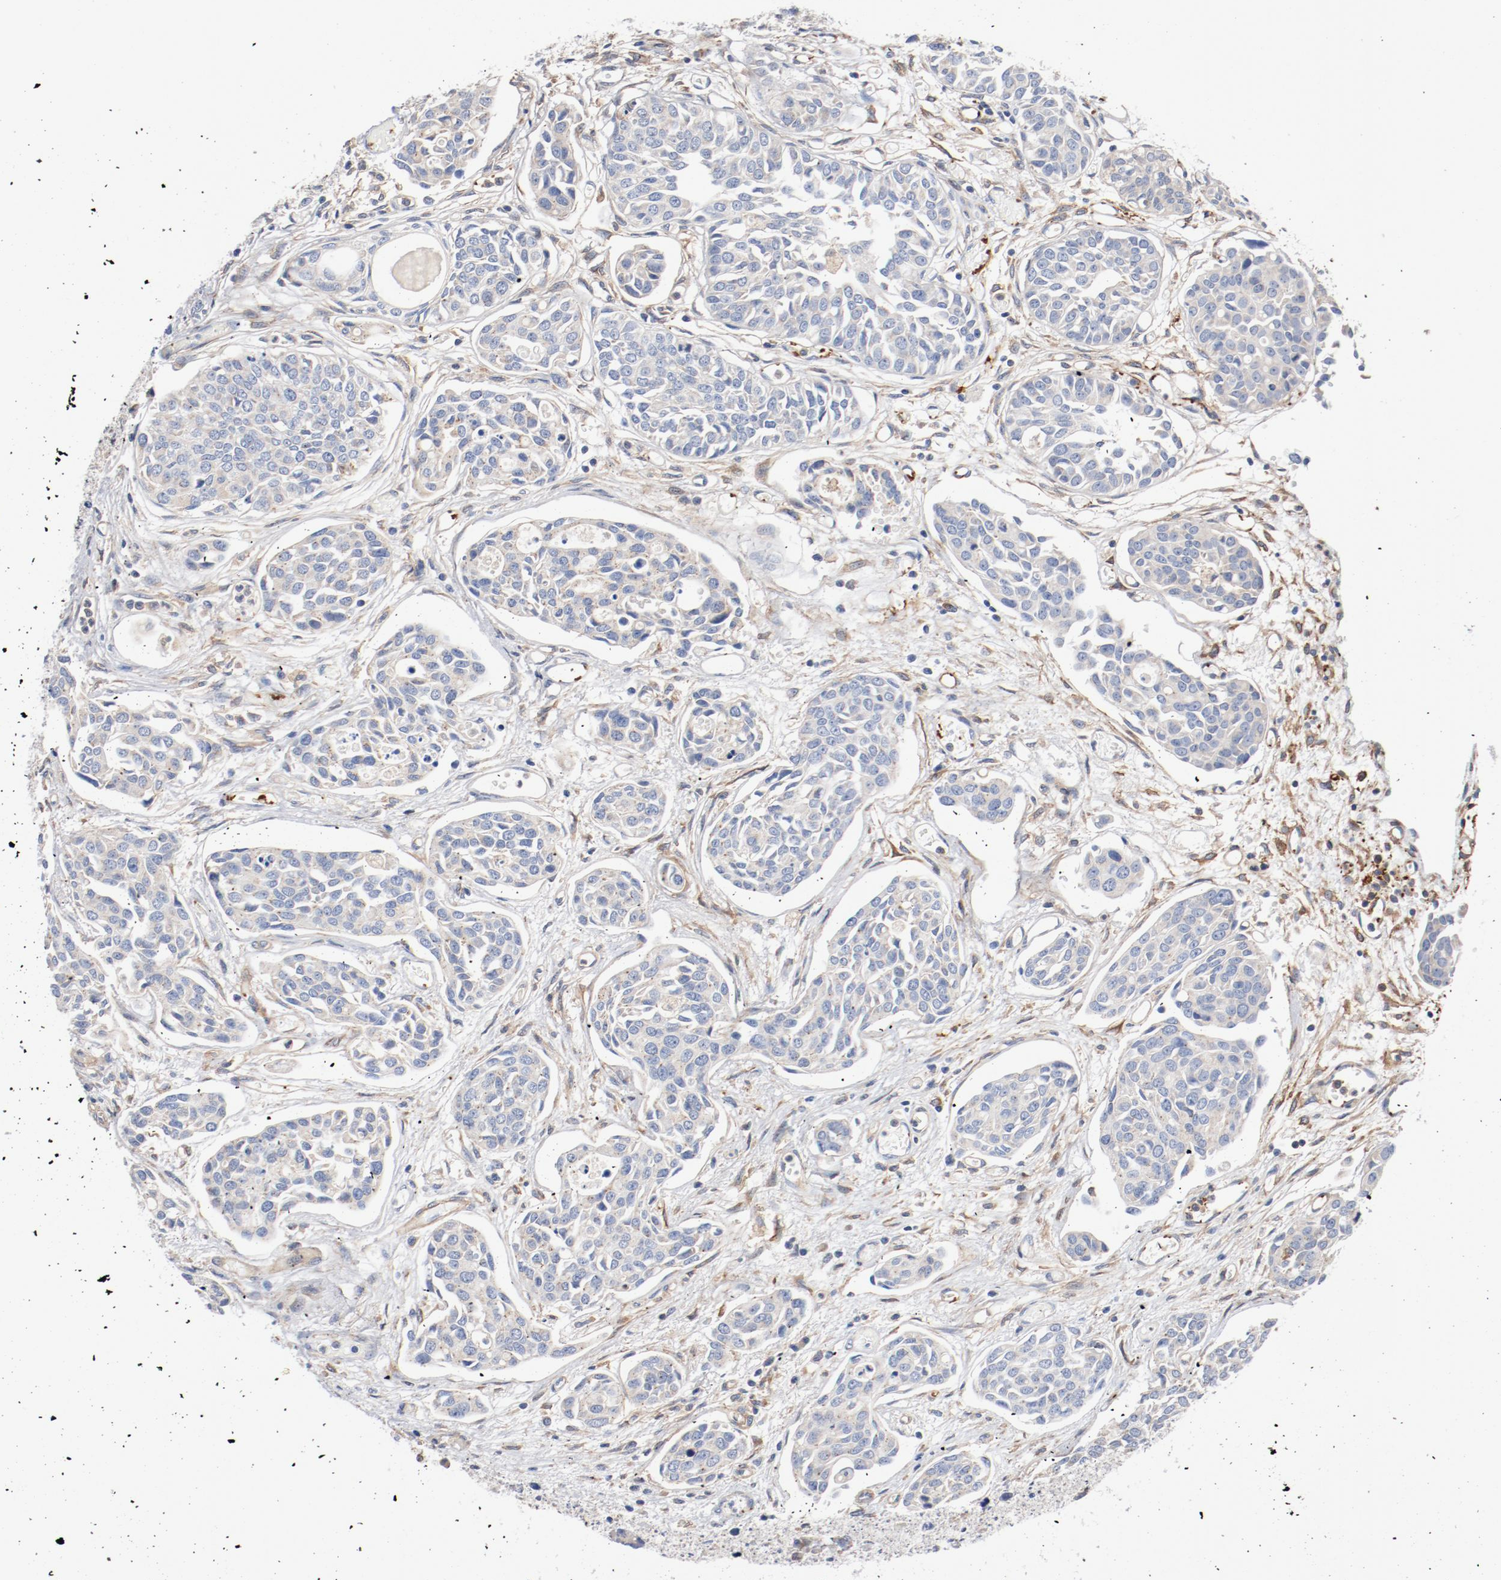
{"staining": {"intensity": "negative", "quantity": "none", "location": "none"}, "tissue": "urothelial cancer", "cell_type": "Tumor cells", "image_type": "cancer", "snomed": [{"axis": "morphology", "description": "Urothelial carcinoma, High grade"}, {"axis": "topography", "description": "Urinary bladder"}], "caption": "High power microscopy photomicrograph of an immunohistochemistry photomicrograph of high-grade urothelial carcinoma, revealing no significant staining in tumor cells.", "gene": "ILK", "patient": {"sex": "male", "age": 78}}